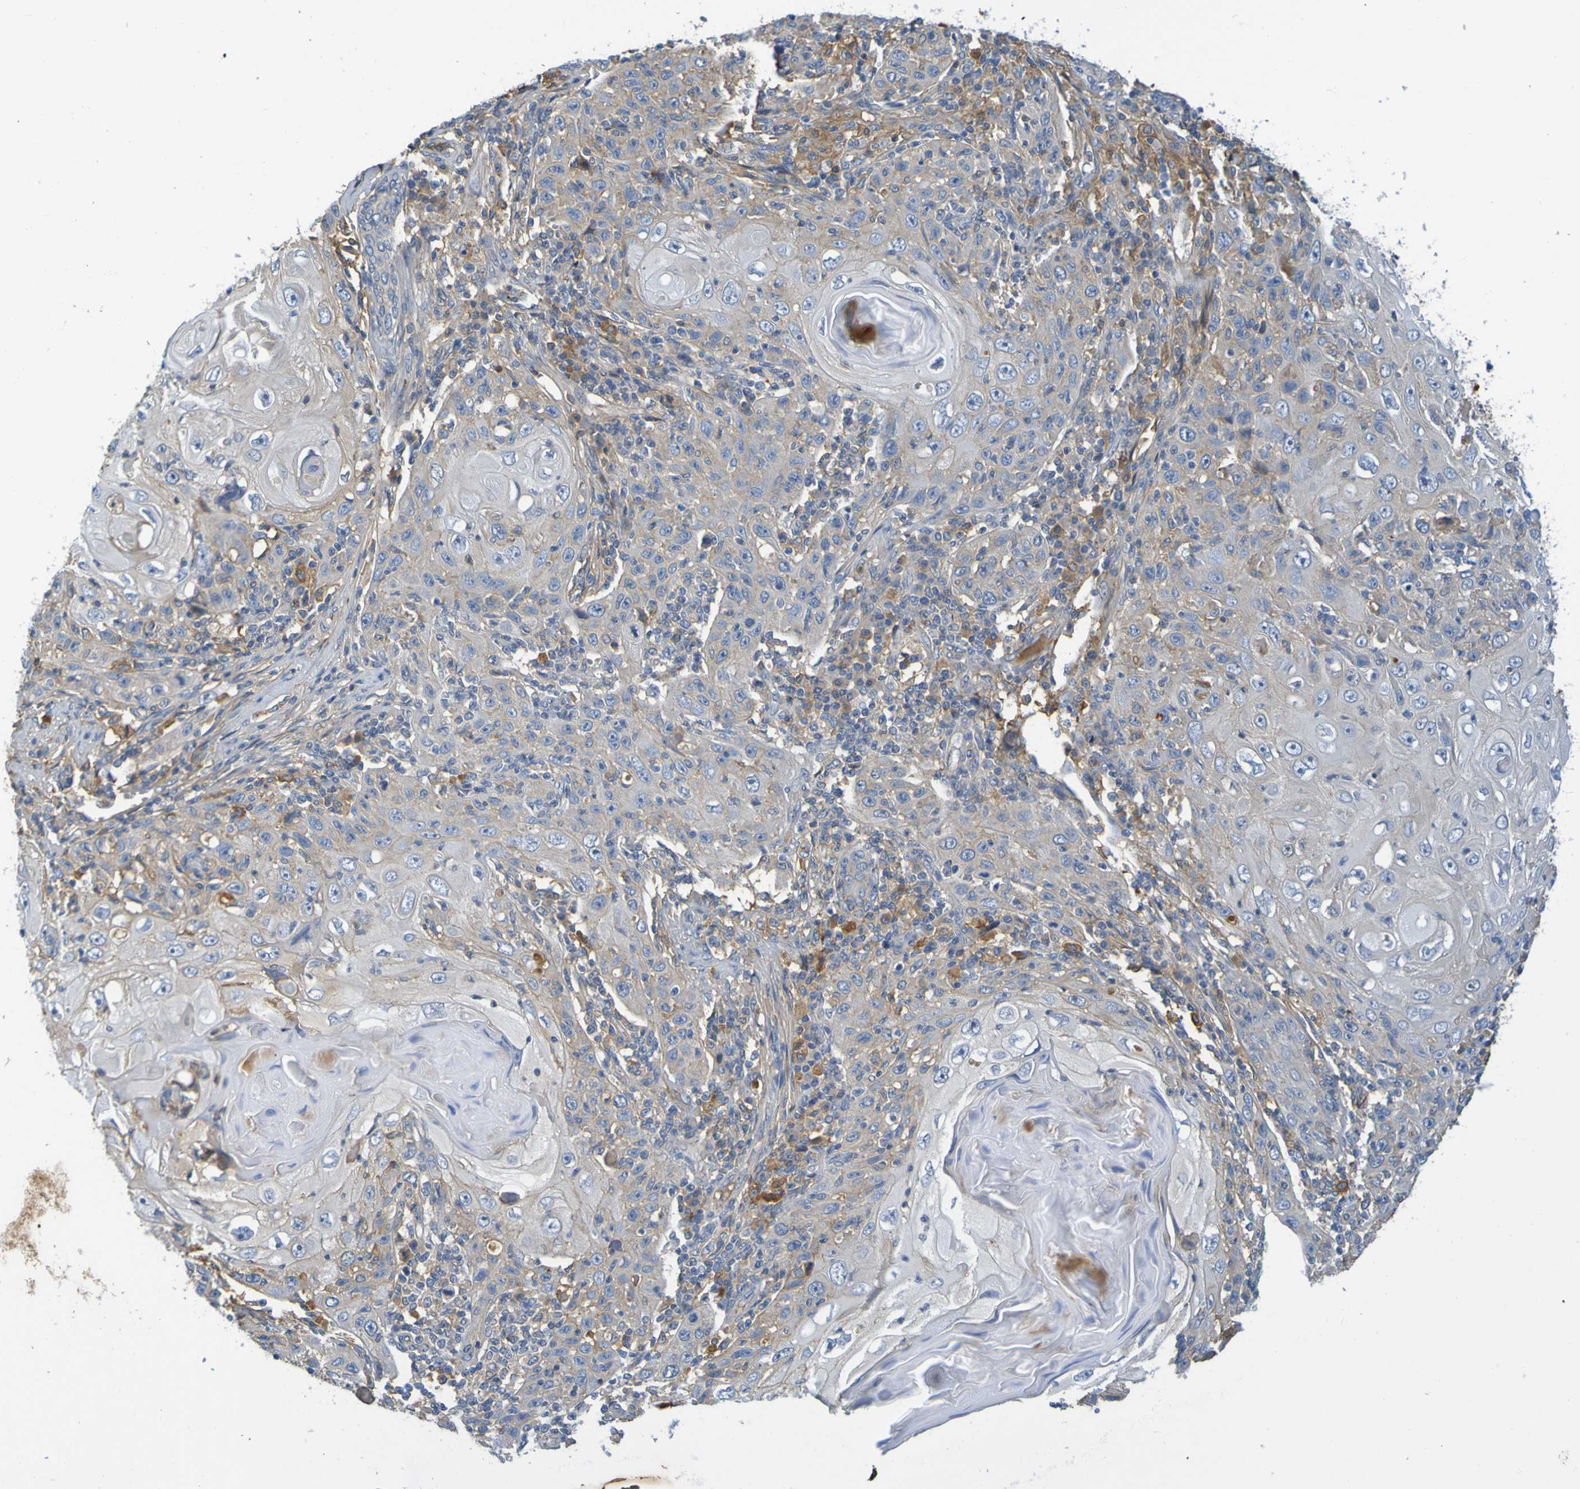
{"staining": {"intensity": "weak", "quantity": "25%-75%", "location": "cytoplasmic/membranous"}, "tissue": "skin cancer", "cell_type": "Tumor cells", "image_type": "cancer", "snomed": [{"axis": "morphology", "description": "Squamous cell carcinoma, NOS"}, {"axis": "topography", "description": "Skin"}], "caption": "Tumor cells exhibit low levels of weak cytoplasmic/membranous positivity in approximately 25%-75% of cells in skin cancer (squamous cell carcinoma). The protein is shown in brown color, while the nuclei are stained blue.", "gene": "C1QA", "patient": {"sex": "female", "age": 88}}